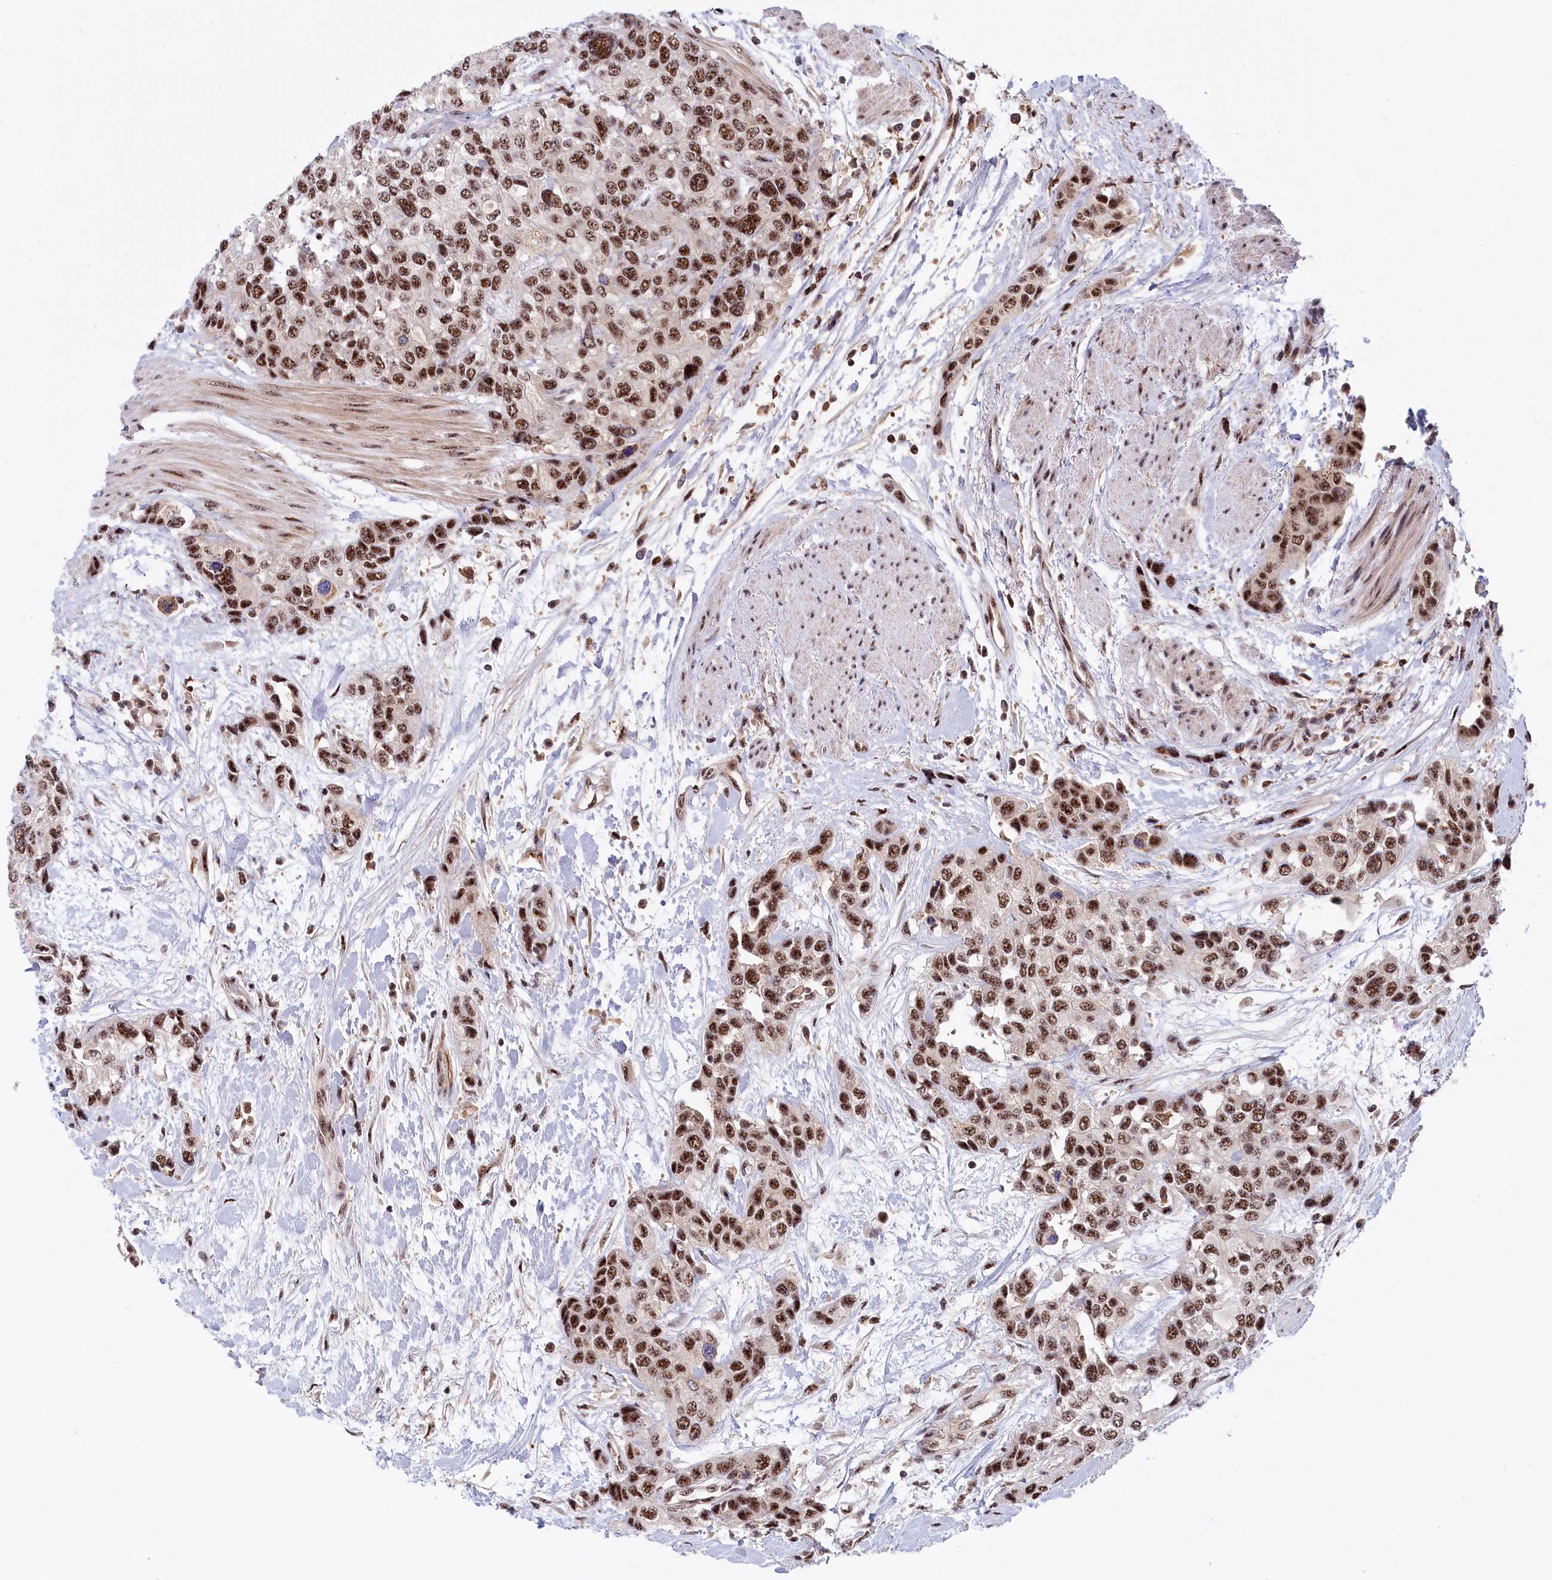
{"staining": {"intensity": "strong", "quantity": ">75%", "location": "nuclear"}, "tissue": "urothelial cancer", "cell_type": "Tumor cells", "image_type": "cancer", "snomed": [{"axis": "morphology", "description": "Normal tissue, NOS"}, {"axis": "morphology", "description": "Urothelial carcinoma, High grade"}, {"axis": "topography", "description": "Vascular tissue"}, {"axis": "topography", "description": "Urinary bladder"}], "caption": "High-magnification brightfield microscopy of urothelial cancer stained with DAB (brown) and counterstained with hematoxylin (blue). tumor cells exhibit strong nuclear staining is identified in about>75% of cells.", "gene": "TAB1", "patient": {"sex": "female", "age": 56}}